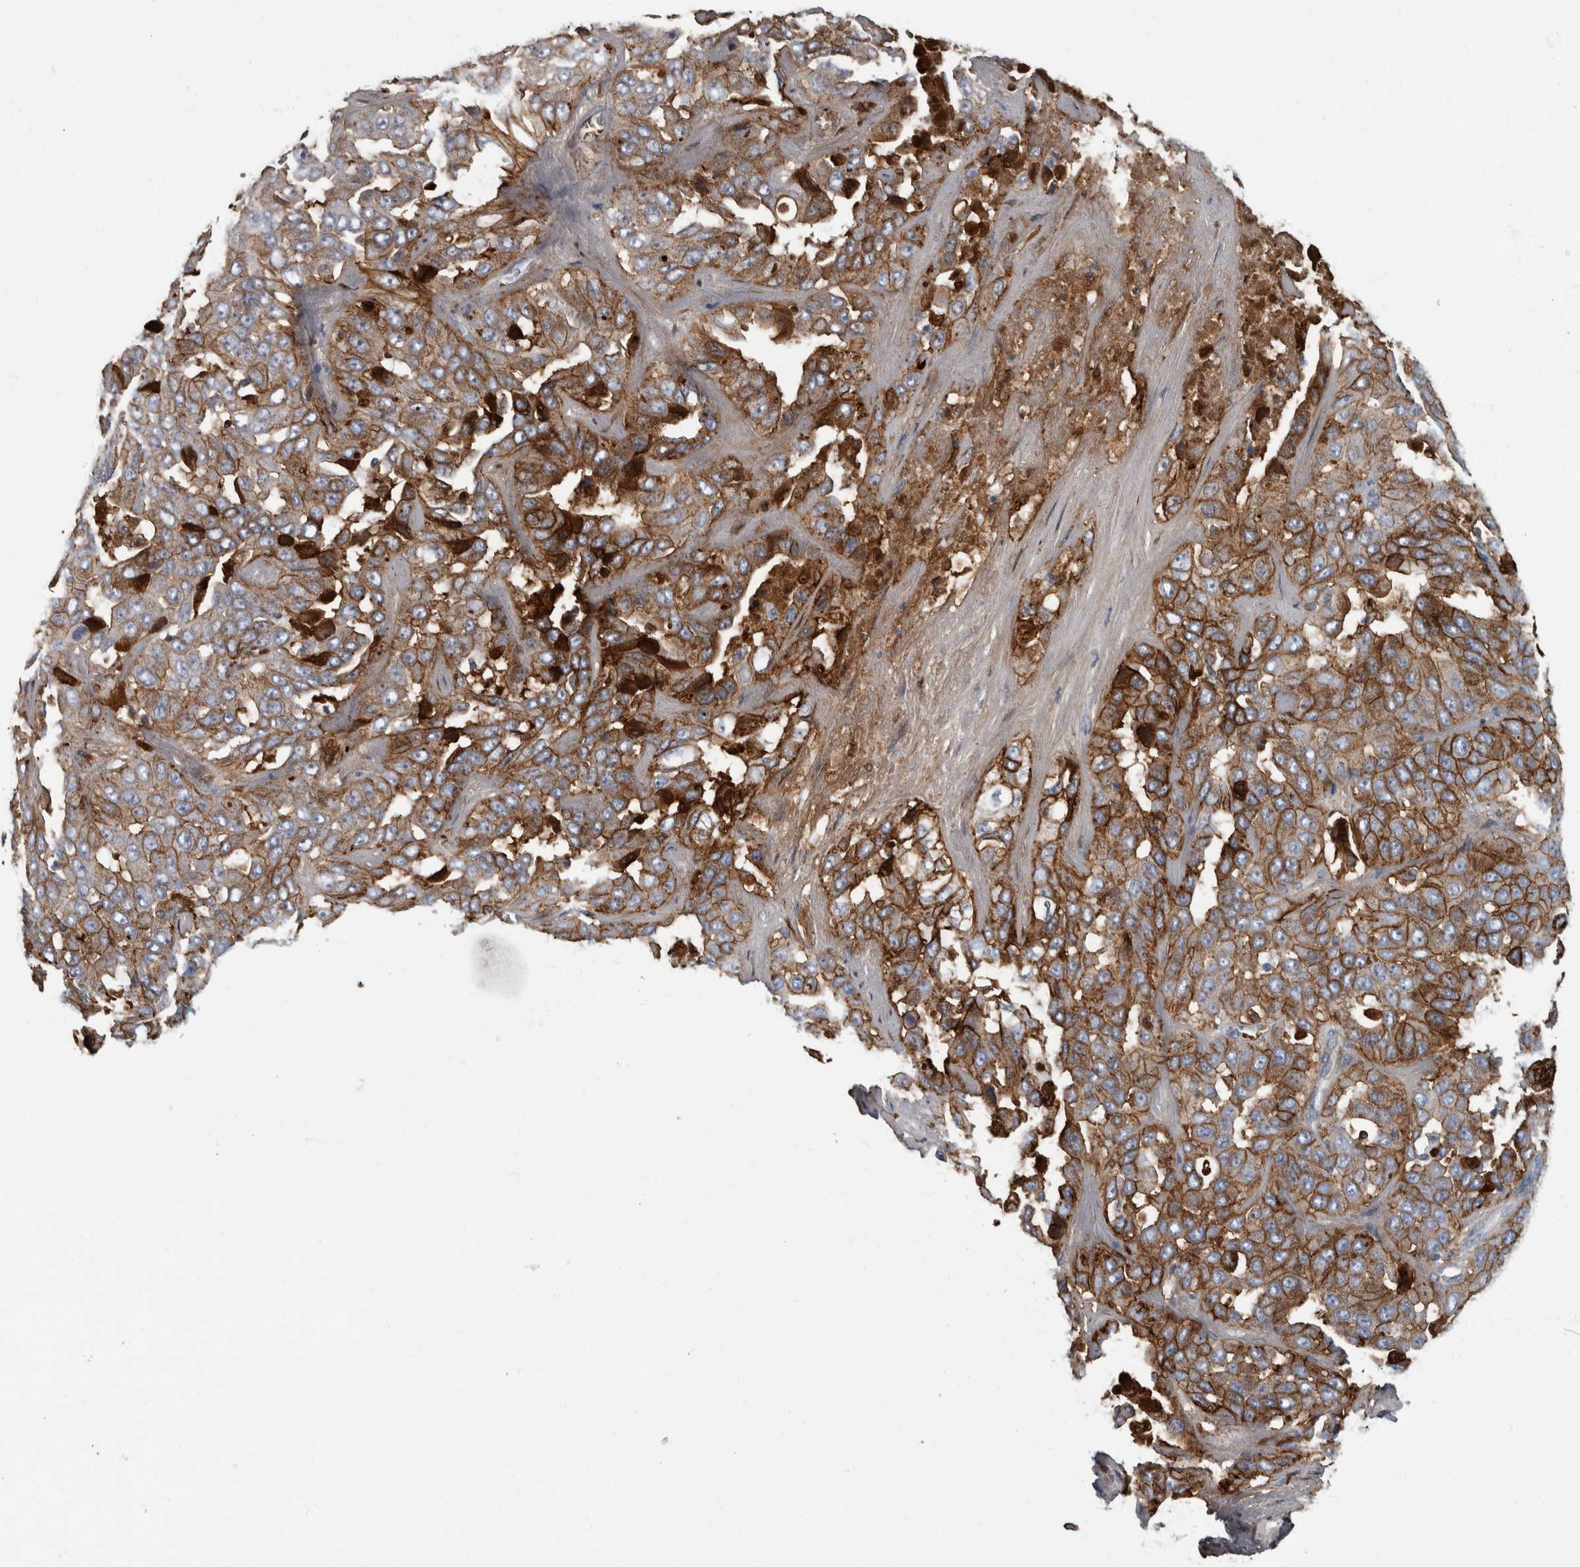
{"staining": {"intensity": "strong", "quantity": ">75%", "location": "cytoplasmic/membranous"}, "tissue": "liver cancer", "cell_type": "Tumor cells", "image_type": "cancer", "snomed": [{"axis": "morphology", "description": "Cholangiocarcinoma"}, {"axis": "topography", "description": "Liver"}], "caption": "DAB immunohistochemical staining of liver cancer (cholangiocarcinoma) reveals strong cytoplasmic/membranous protein expression in about >75% of tumor cells.", "gene": "DSG2", "patient": {"sex": "female", "age": 52}}